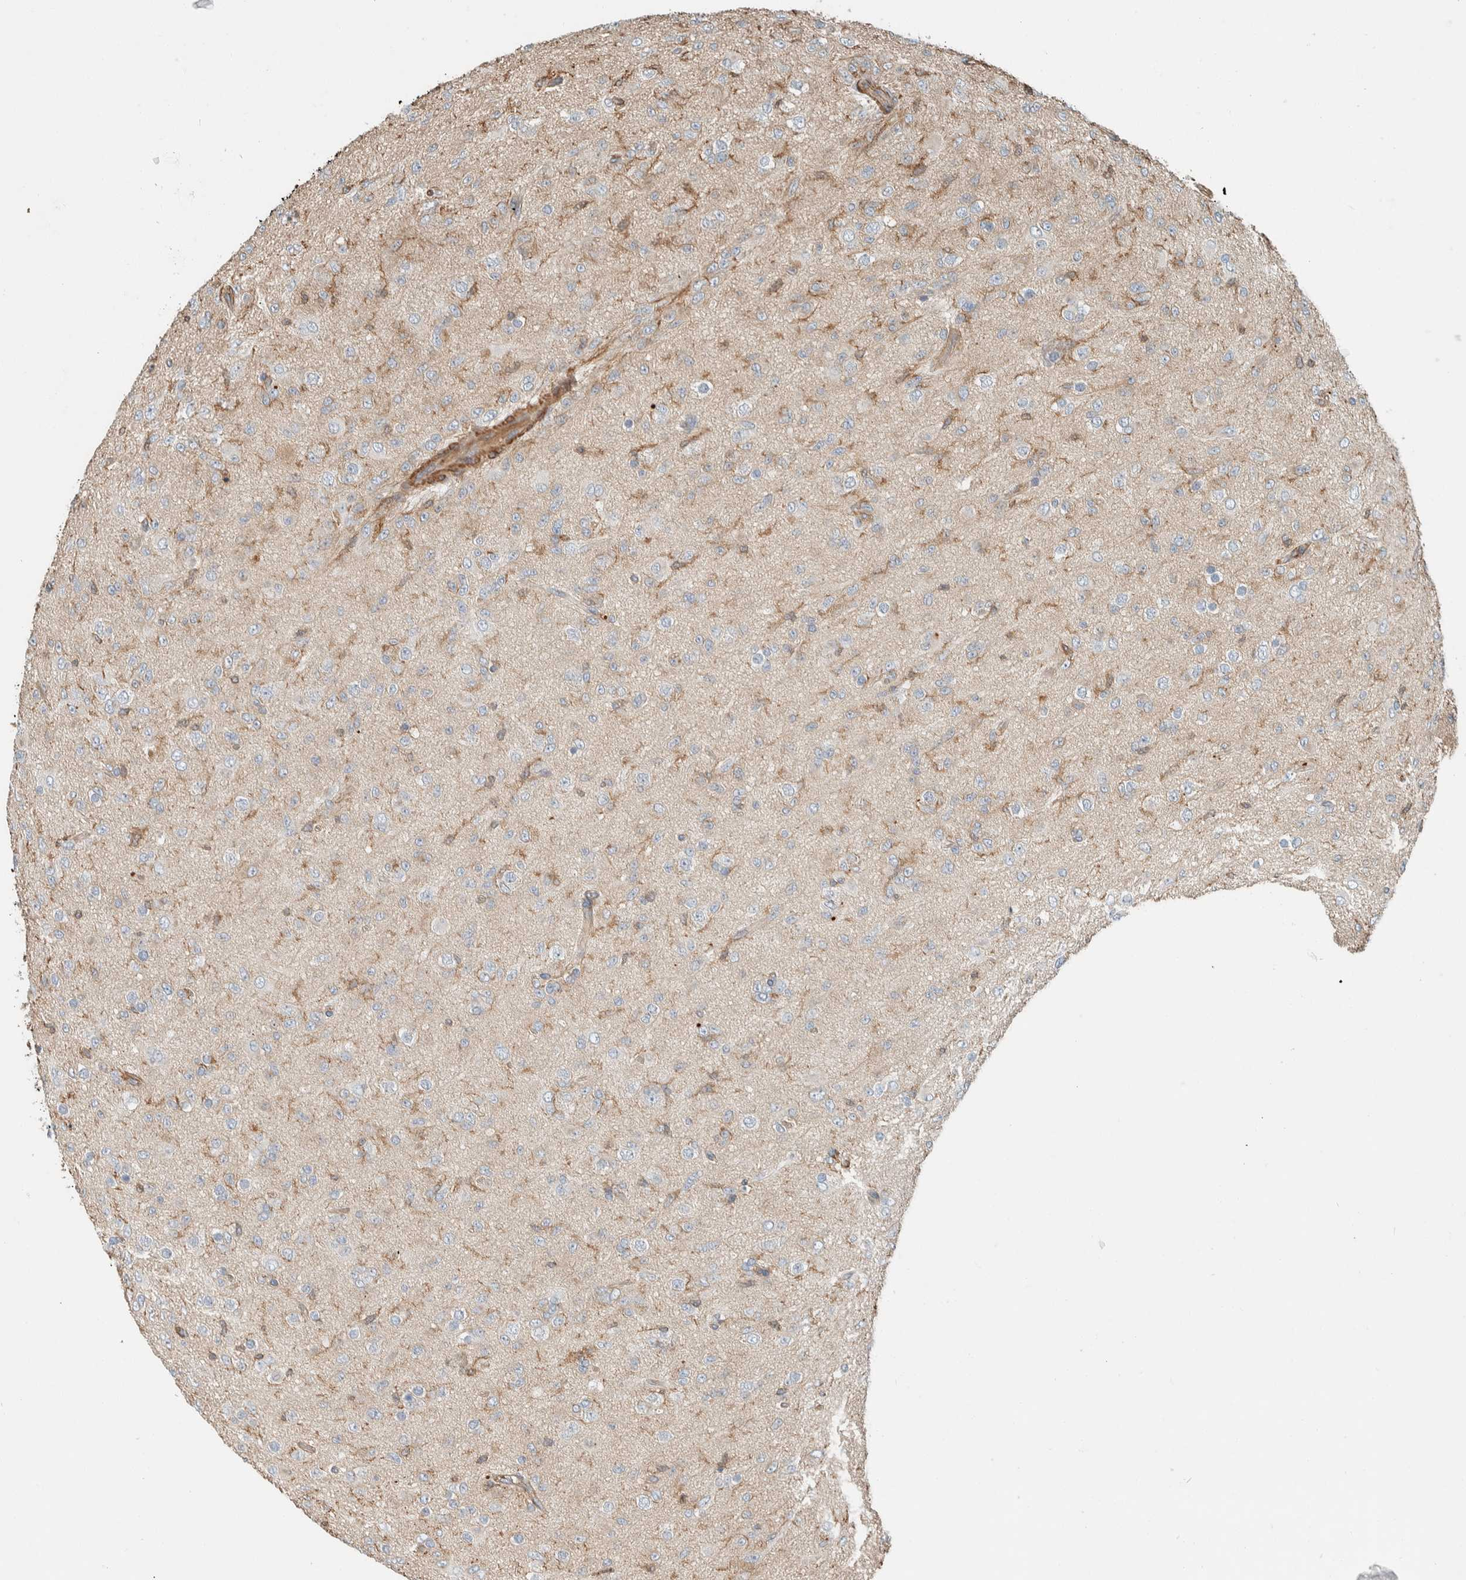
{"staining": {"intensity": "negative", "quantity": "none", "location": "none"}, "tissue": "glioma", "cell_type": "Tumor cells", "image_type": "cancer", "snomed": [{"axis": "morphology", "description": "Glioma, malignant, Low grade"}, {"axis": "topography", "description": "Brain"}], "caption": "Tumor cells show no significant protein positivity in glioma.", "gene": "CTBP2", "patient": {"sex": "male", "age": 65}}